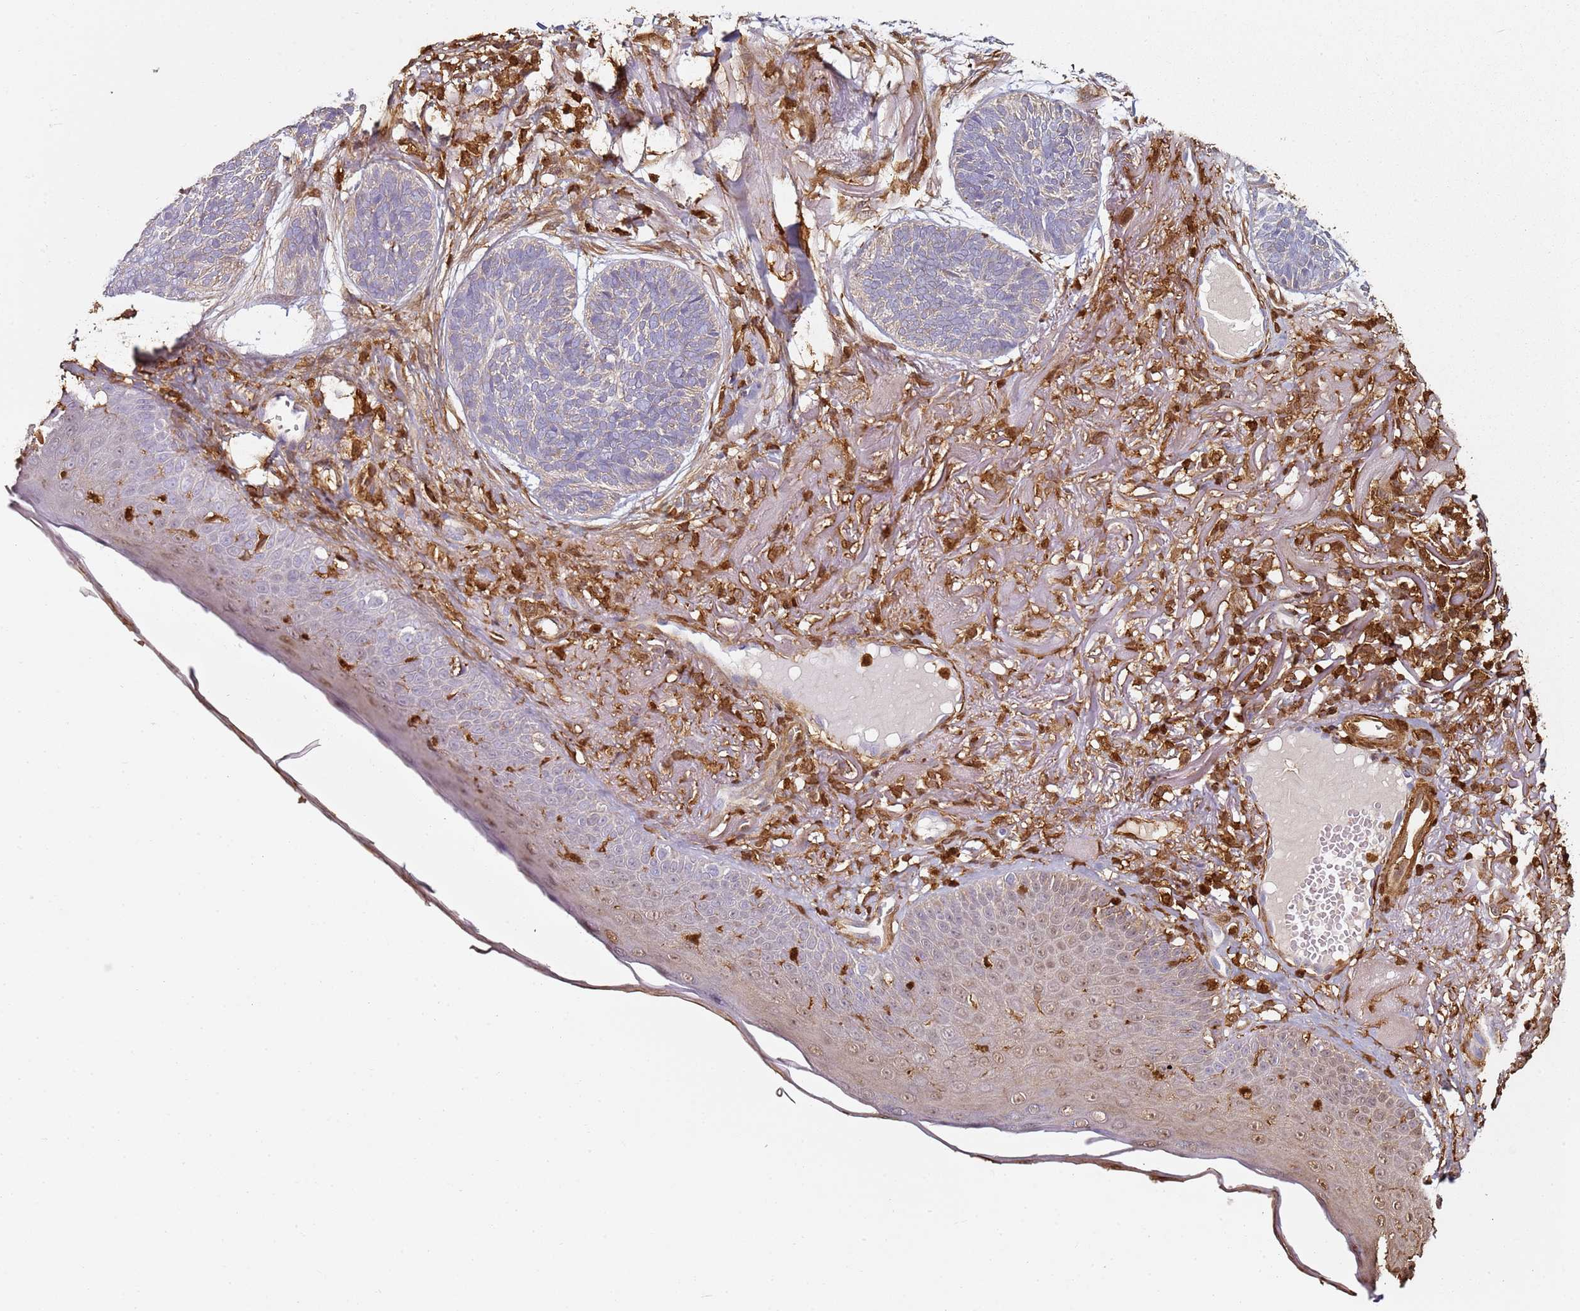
{"staining": {"intensity": "negative", "quantity": "none", "location": "none"}, "tissue": "skin cancer", "cell_type": "Tumor cells", "image_type": "cancer", "snomed": [{"axis": "morphology", "description": "Normal tissue, NOS"}, {"axis": "morphology", "description": "Basal cell carcinoma"}, {"axis": "topography", "description": "Skin"}], "caption": "This micrograph is of skin basal cell carcinoma stained with immunohistochemistry to label a protein in brown with the nuclei are counter-stained blue. There is no positivity in tumor cells. (Stains: DAB immunohistochemistry with hematoxylin counter stain, Microscopy: brightfield microscopy at high magnification).", "gene": "S100A4", "patient": {"sex": "male", "age": 66}}